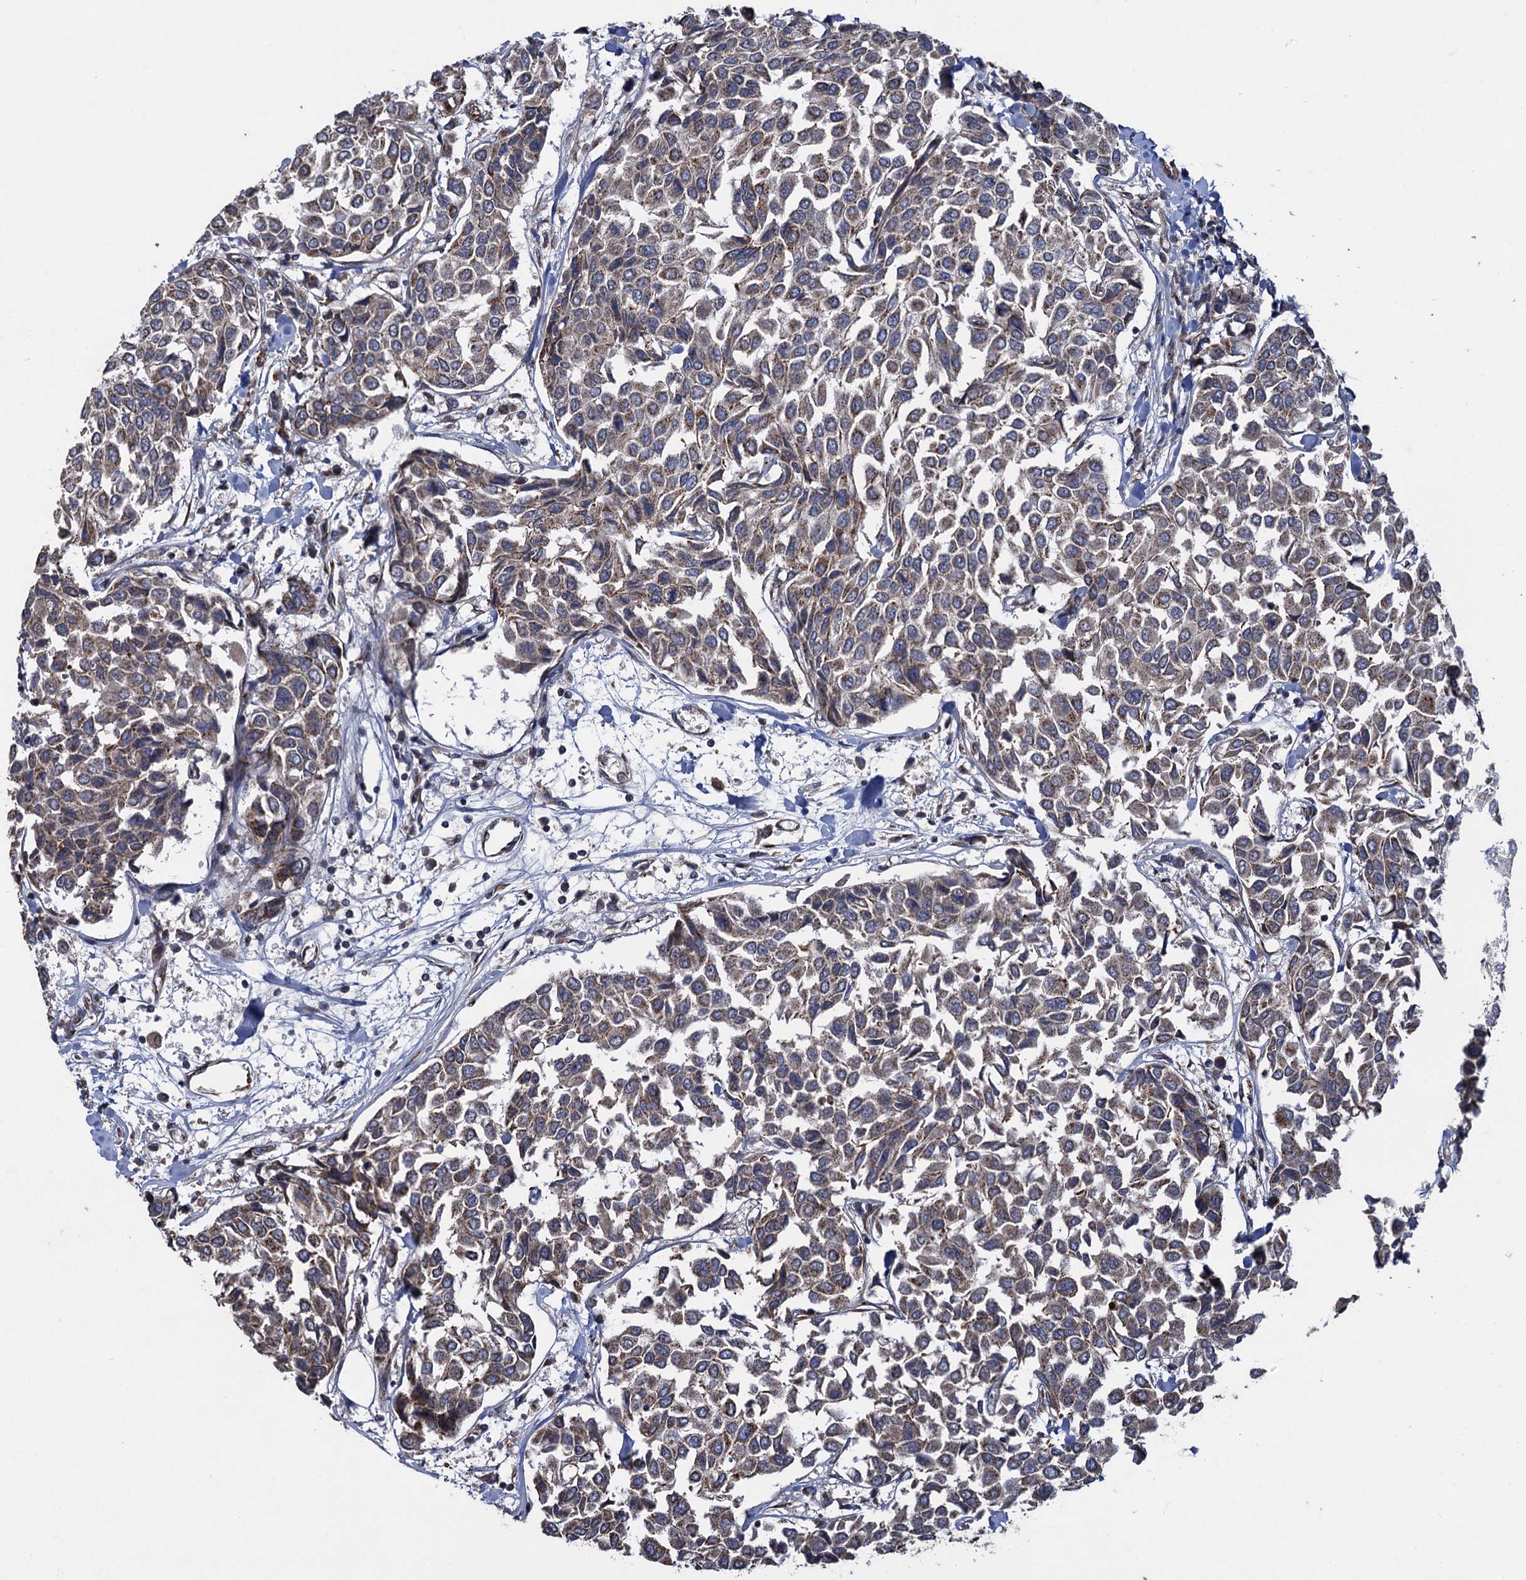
{"staining": {"intensity": "moderate", "quantity": ">75%", "location": "cytoplasmic/membranous"}, "tissue": "breast cancer", "cell_type": "Tumor cells", "image_type": "cancer", "snomed": [{"axis": "morphology", "description": "Duct carcinoma"}, {"axis": "topography", "description": "Breast"}], "caption": "The image reveals a brown stain indicating the presence of a protein in the cytoplasmic/membranous of tumor cells in invasive ductal carcinoma (breast).", "gene": "HAUS1", "patient": {"sex": "female", "age": 55}}